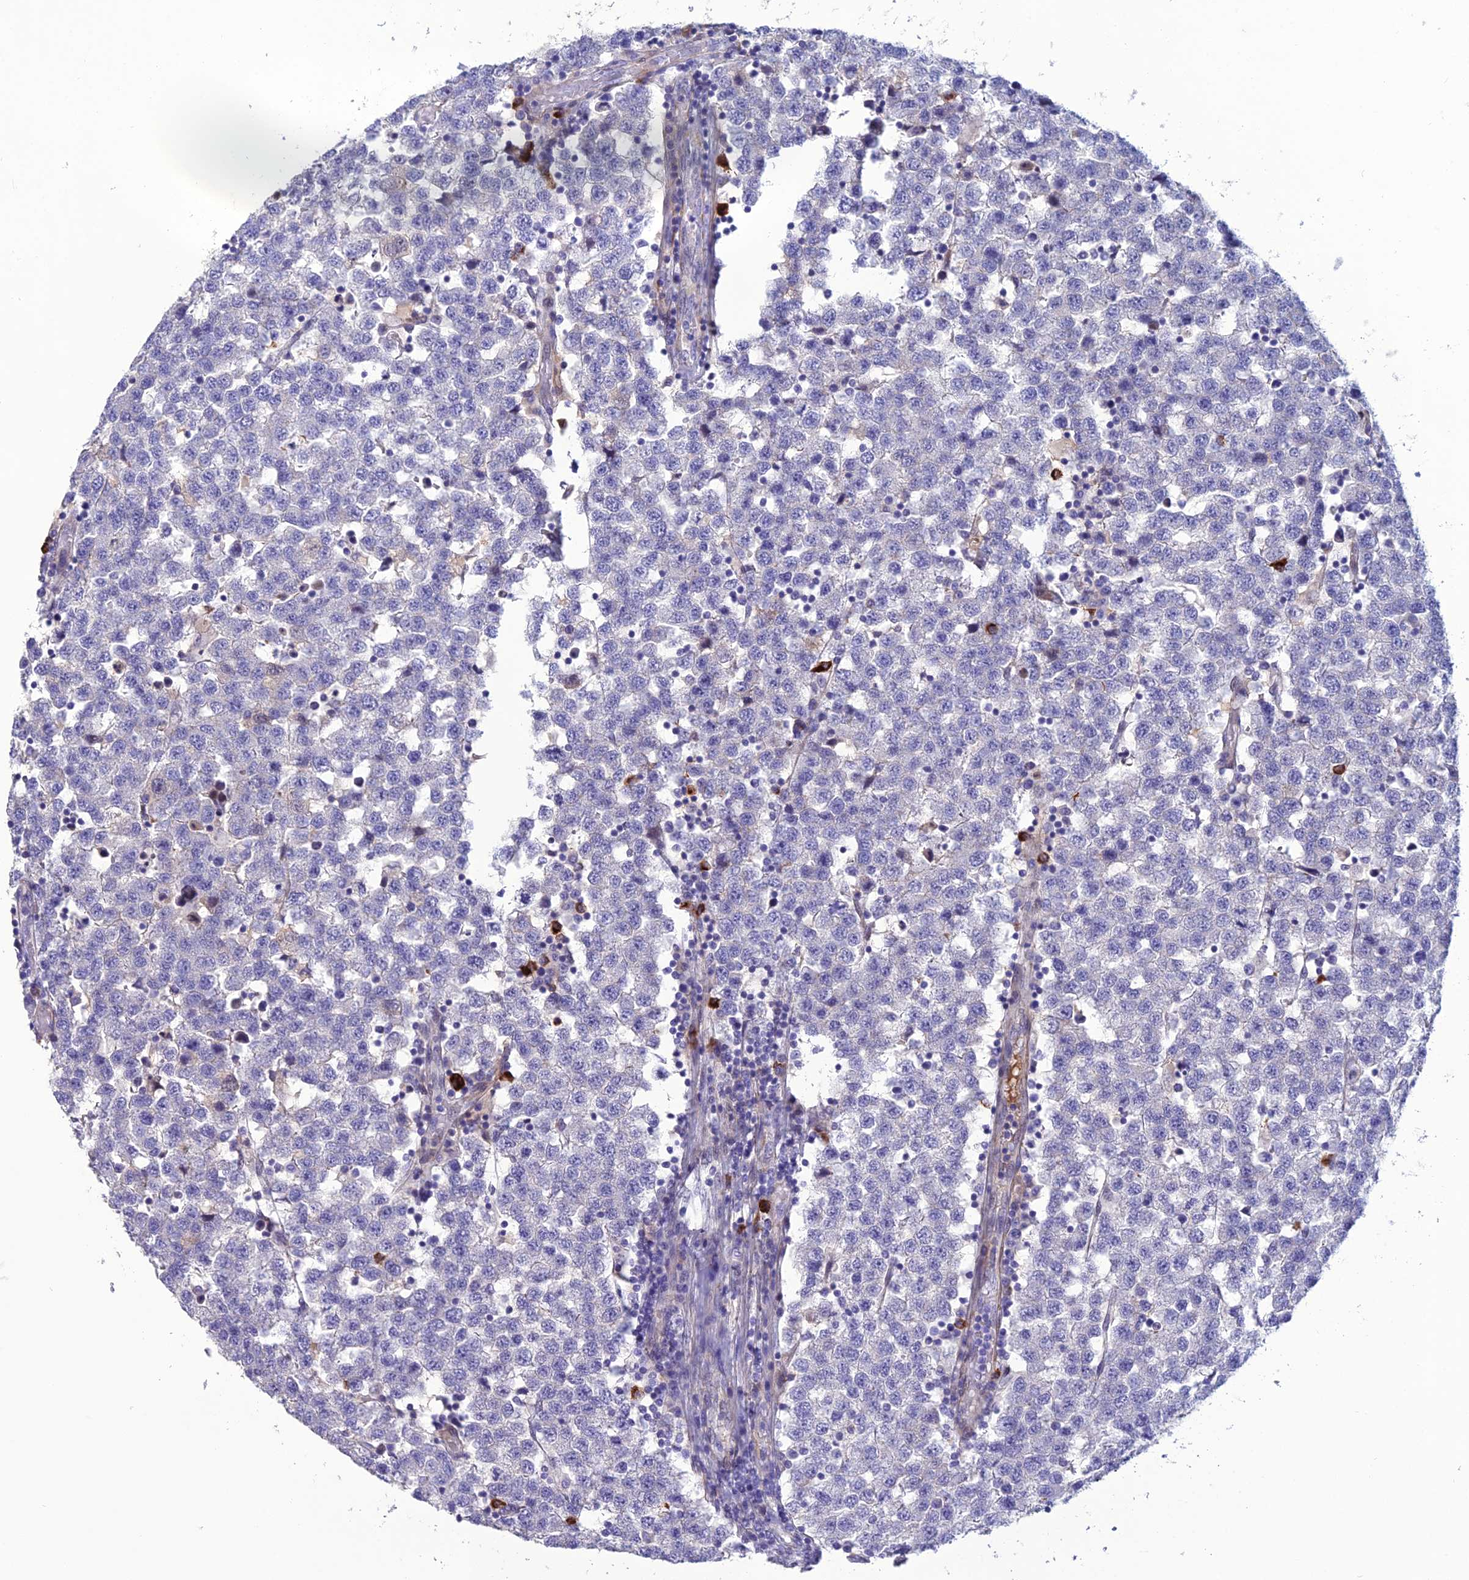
{"staining": {"intensity": "negative", "quantity": "none", "location": "none"}, "tissue": "testis cancer", "cell_type": "Tumor cells", "image_type": "cancer", "snomed": [{"axis": "morphology", "description": "Seminoma, NOS"}, {"axis": "topography", "description": "Testis"}], "caption": "This is an immunohistochemistry (IHC) photomicrograph of seminoma (testis). There is no positivity in tumor cells.", "gene": "OR56B1", "patient": {"sex": "male", "age": 34}}